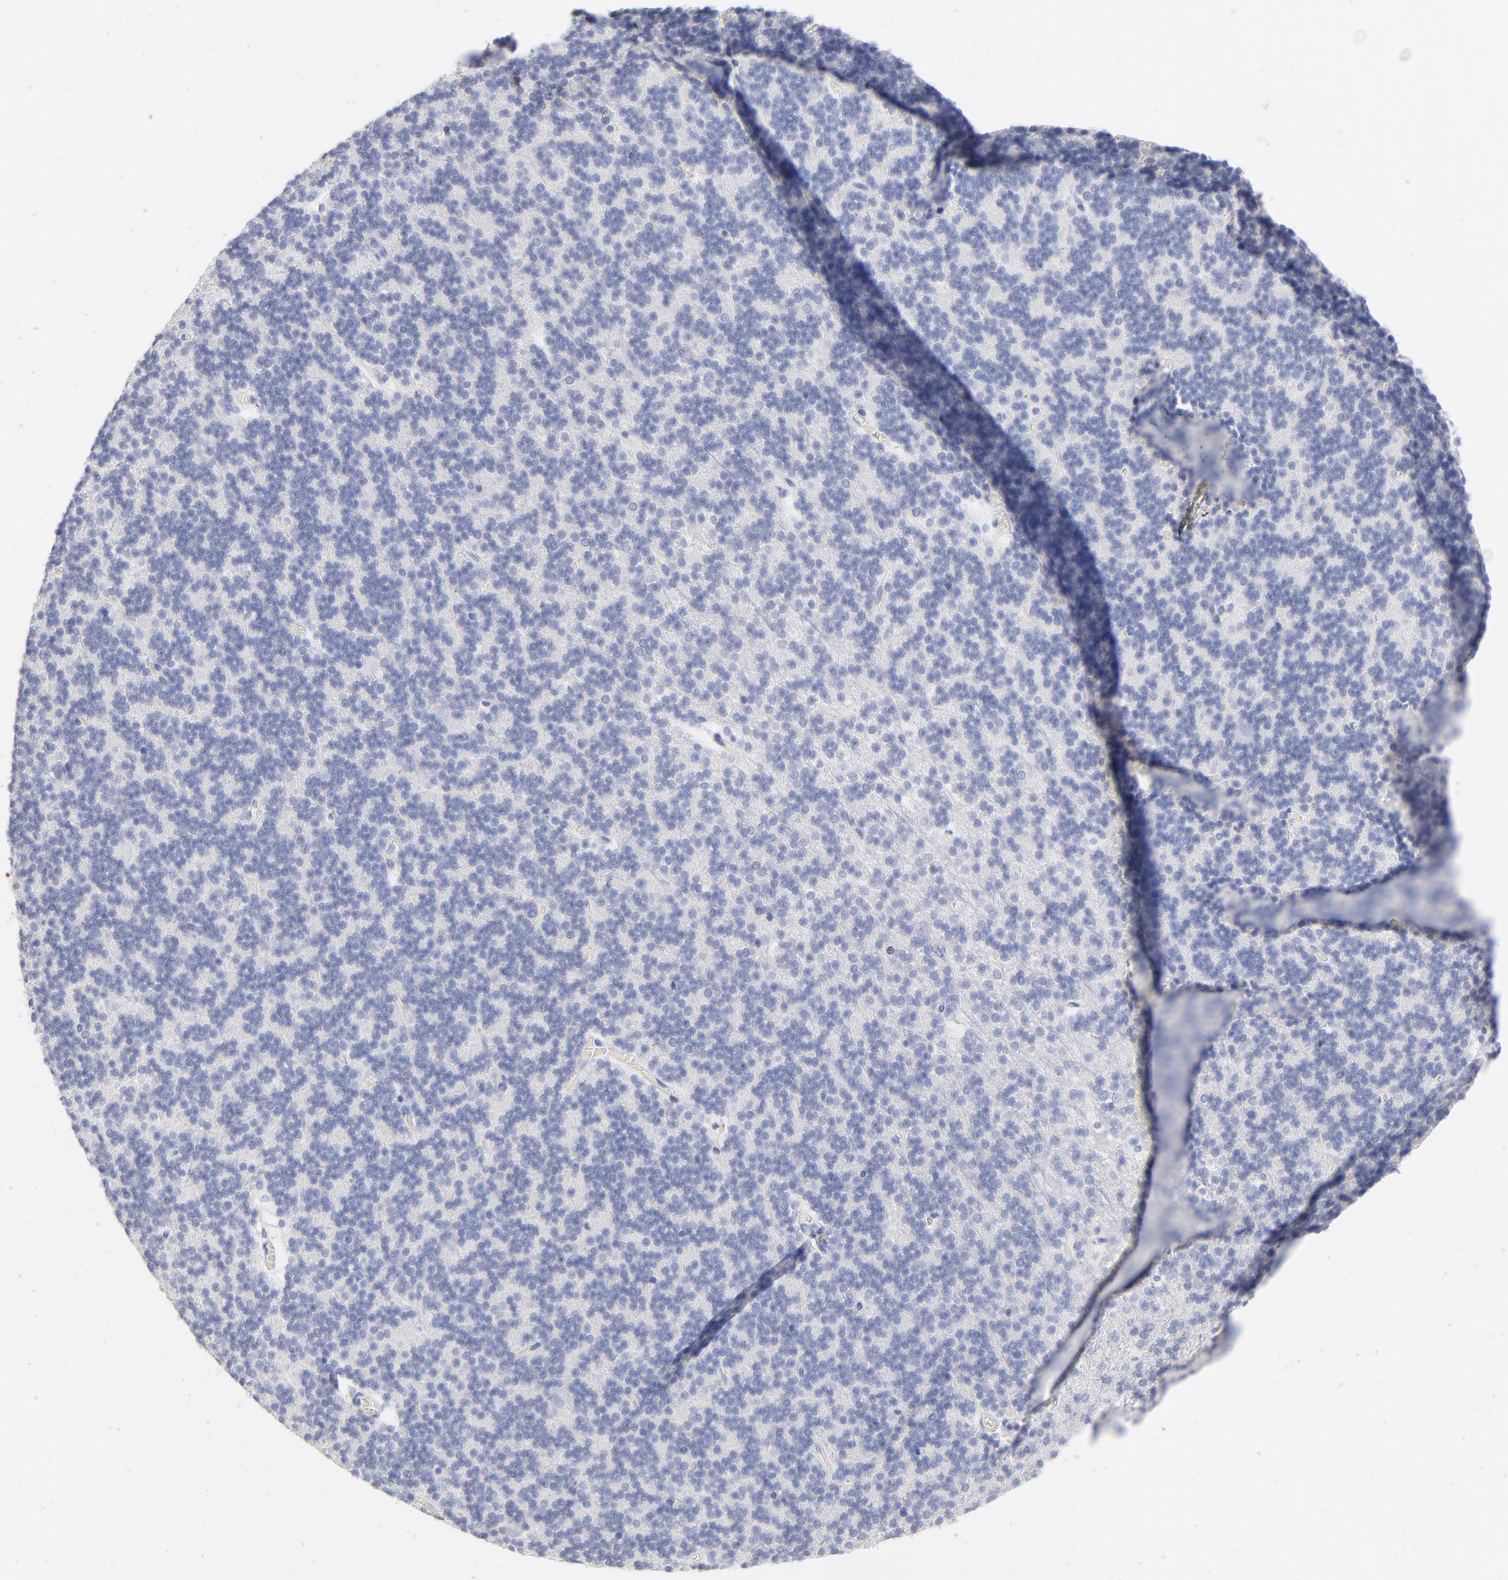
{"staining": {"intensity": "negative", "quantity": "none", "location": "none"}, "tissue": "cerebellum", "cell_type": "Cells in granular layer", "image_type": "normal", "snomed": [{"axis": "morphology", "description": "Normal tissue, NOS"}, {"axis": "topography", "description": "Cerebellum"}], "caption": "Cells in granular layer show no significant positivity in benign cerebellum. (DAB IHC, high magnification).", "gene": "ARG1", "patient": {"sex": "female", "age": 19}}